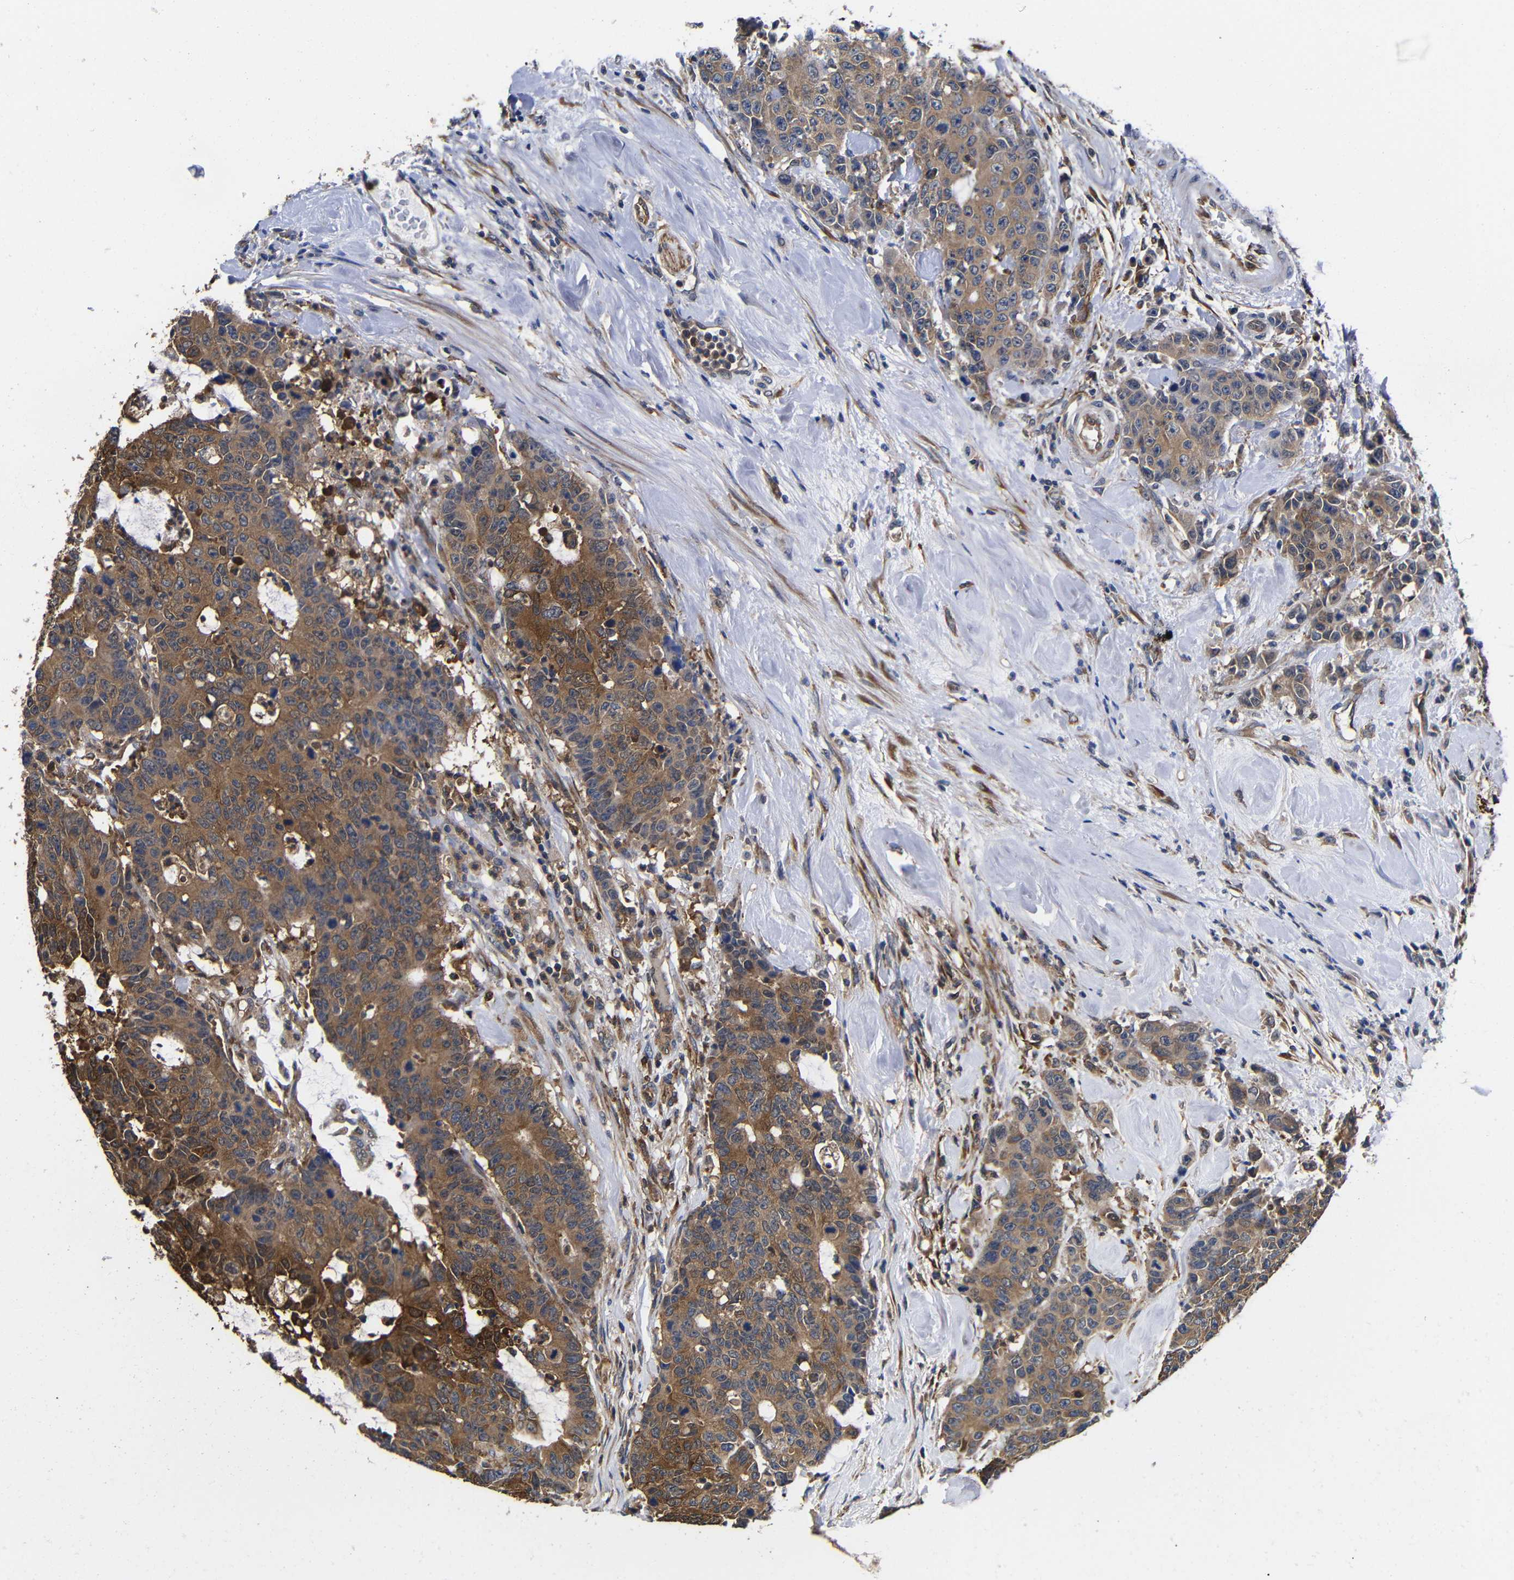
{"staining": {"intensity": "moderate", "quantity": ">75%", "location": "cytoplasmic/membranous"}, "tissue": "colorectal cancer", "cell_type": "Tumor cells", "image_type": "cancer", "snomed": [{"axis": "morphology", "description": "Adenocarcinoma, NOS"}, {"axis": "topography", "description": "Colon"}], "caption": "Moderate cytoplasmic/membranous expression for a protein is identified in about >75% of tumor cells of colorectal adenocarcinoma using immunohistochemistry.", "gene": "LRRCC1", "patient": {"sex": "female", "age": 86}}